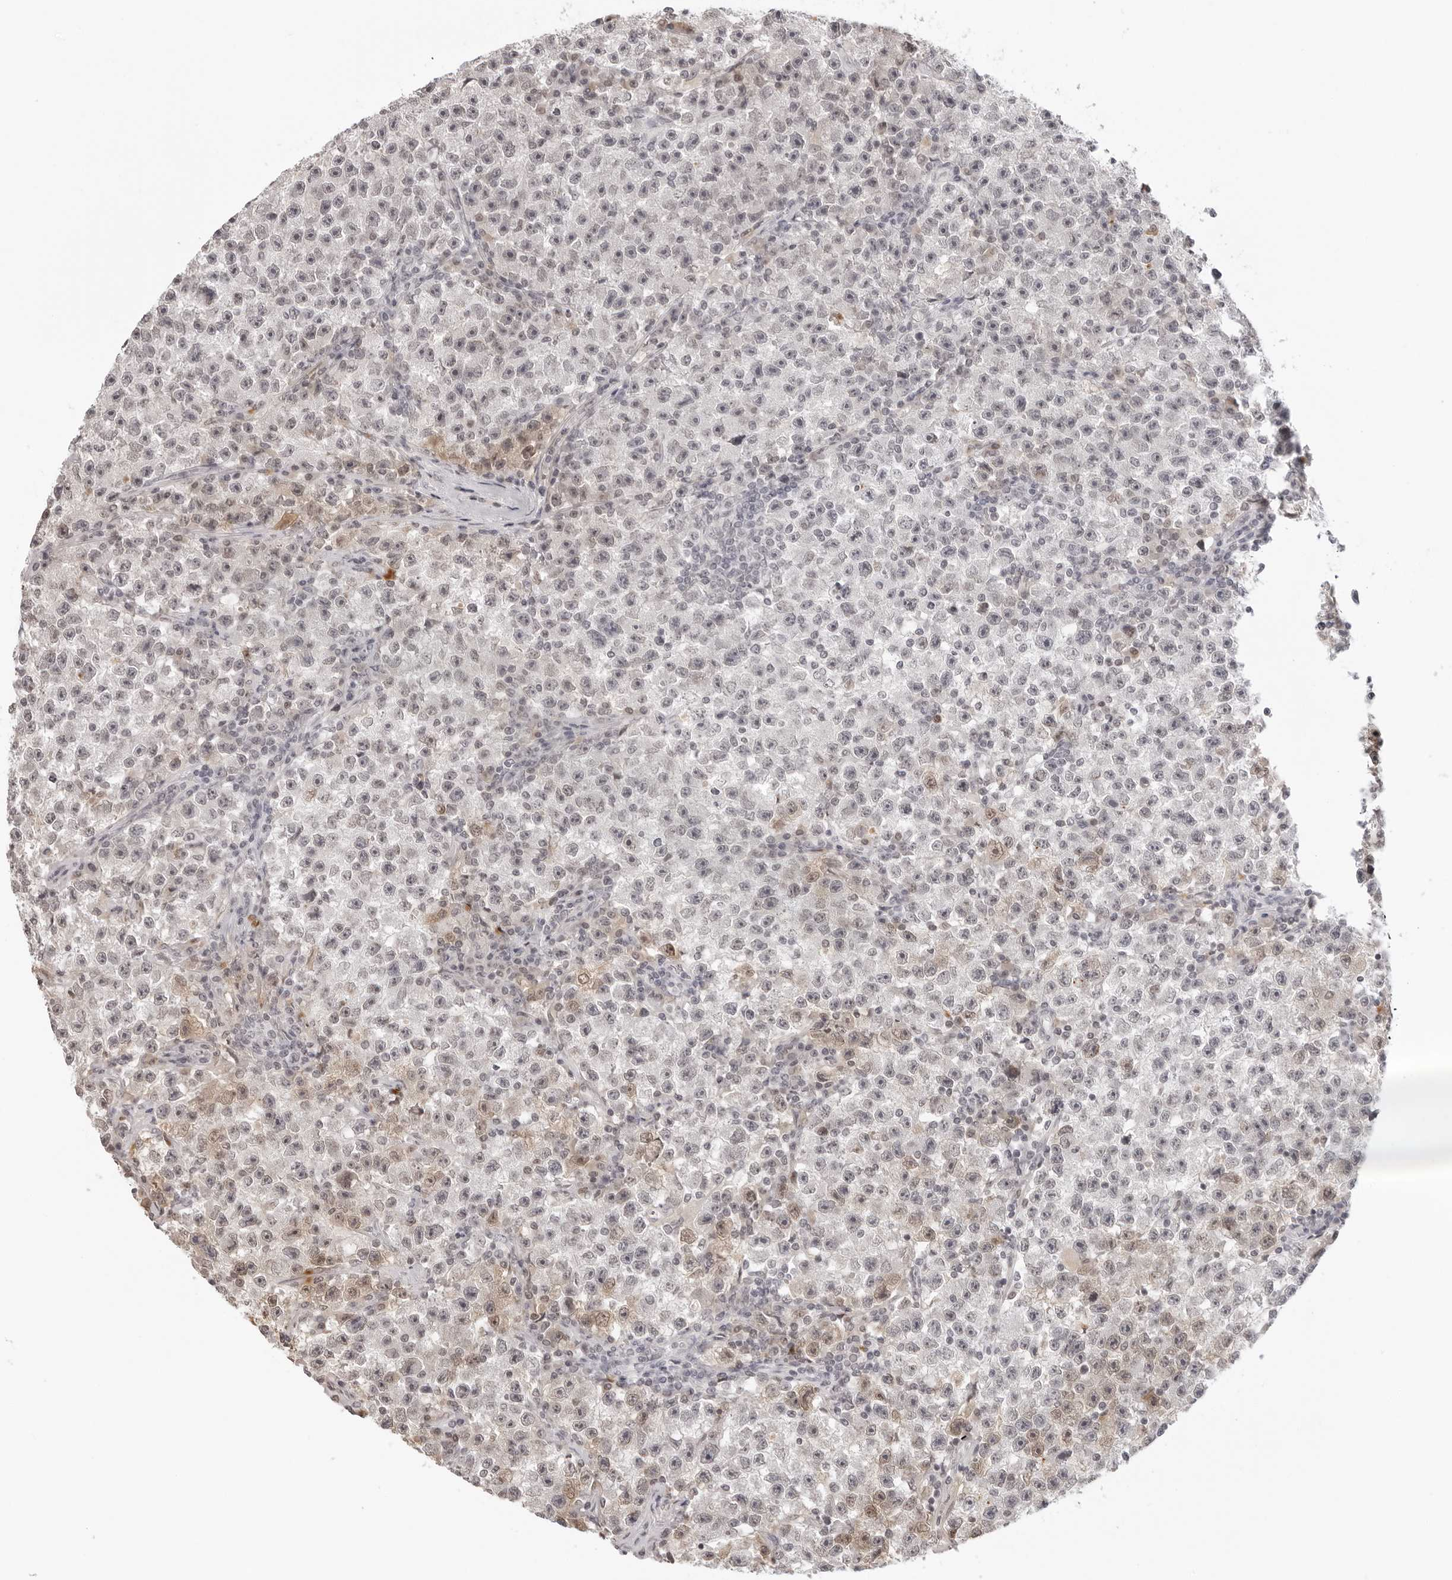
{"staining": {"intensity": "weak", "quantity": "25%-75%", "location": "cytoplasmic/membranous,nuclear"}, "tissue": "testis cancer", "cell_type": "Tumor cells", "image_type": "cancer", "snomed": [{"axis": "morphology", "description": "Seminoma, NOS"}, {"axis": "topography", "description": "Testis"}], "caption": "Immunohistochemical staining of human seminoma (testis) shows low levels of weak cytoplasmic/membranous and nuclear expression in about 25%-75% of tumor cells. The protein is stained brown, and the nuclei are stained in blue (DAB (3,3'-diaminobenzidine) IHC with brightfield microscopy, high magnification).", "gene": "STRADB", "patient": {"sex": "male", "age": 22}}